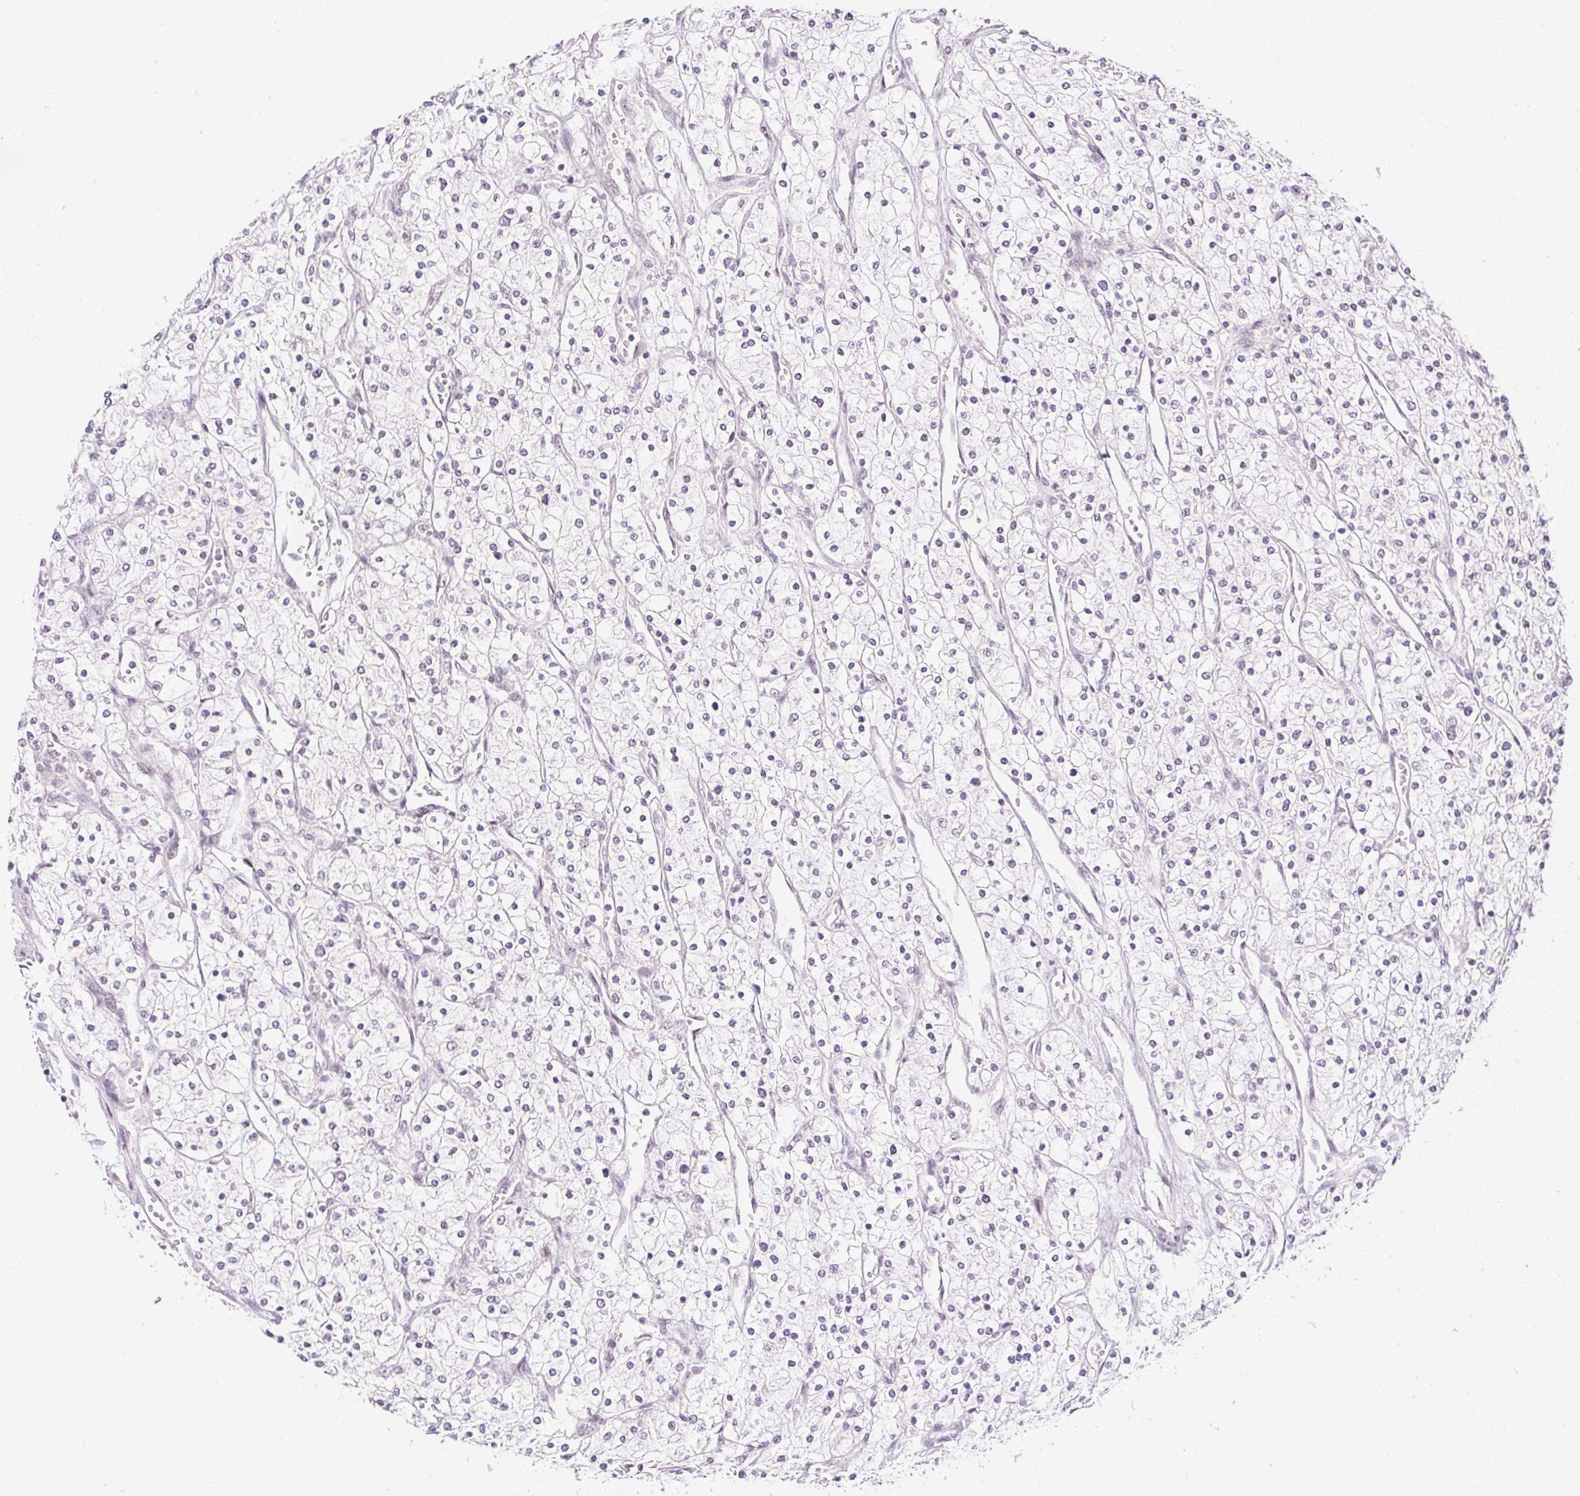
{"staining": {"intensity": "negative", "quantity": "none", "location": "none"}, "tissue": "renal cancer", "cell_type": "Tumor cells", "image_type": "cancer", "snomed": [{"axis": "morphology", "description": "Adenocarcinoma, NOS"}, {"axis": "topography", "description": "Kidney"}], "caption": "Renal adenocarcinoma stained for a protein using IHC displays no staining tumor cells.", "gene": "DPPA4", "patient": {"sex": "male", "age": 80}}